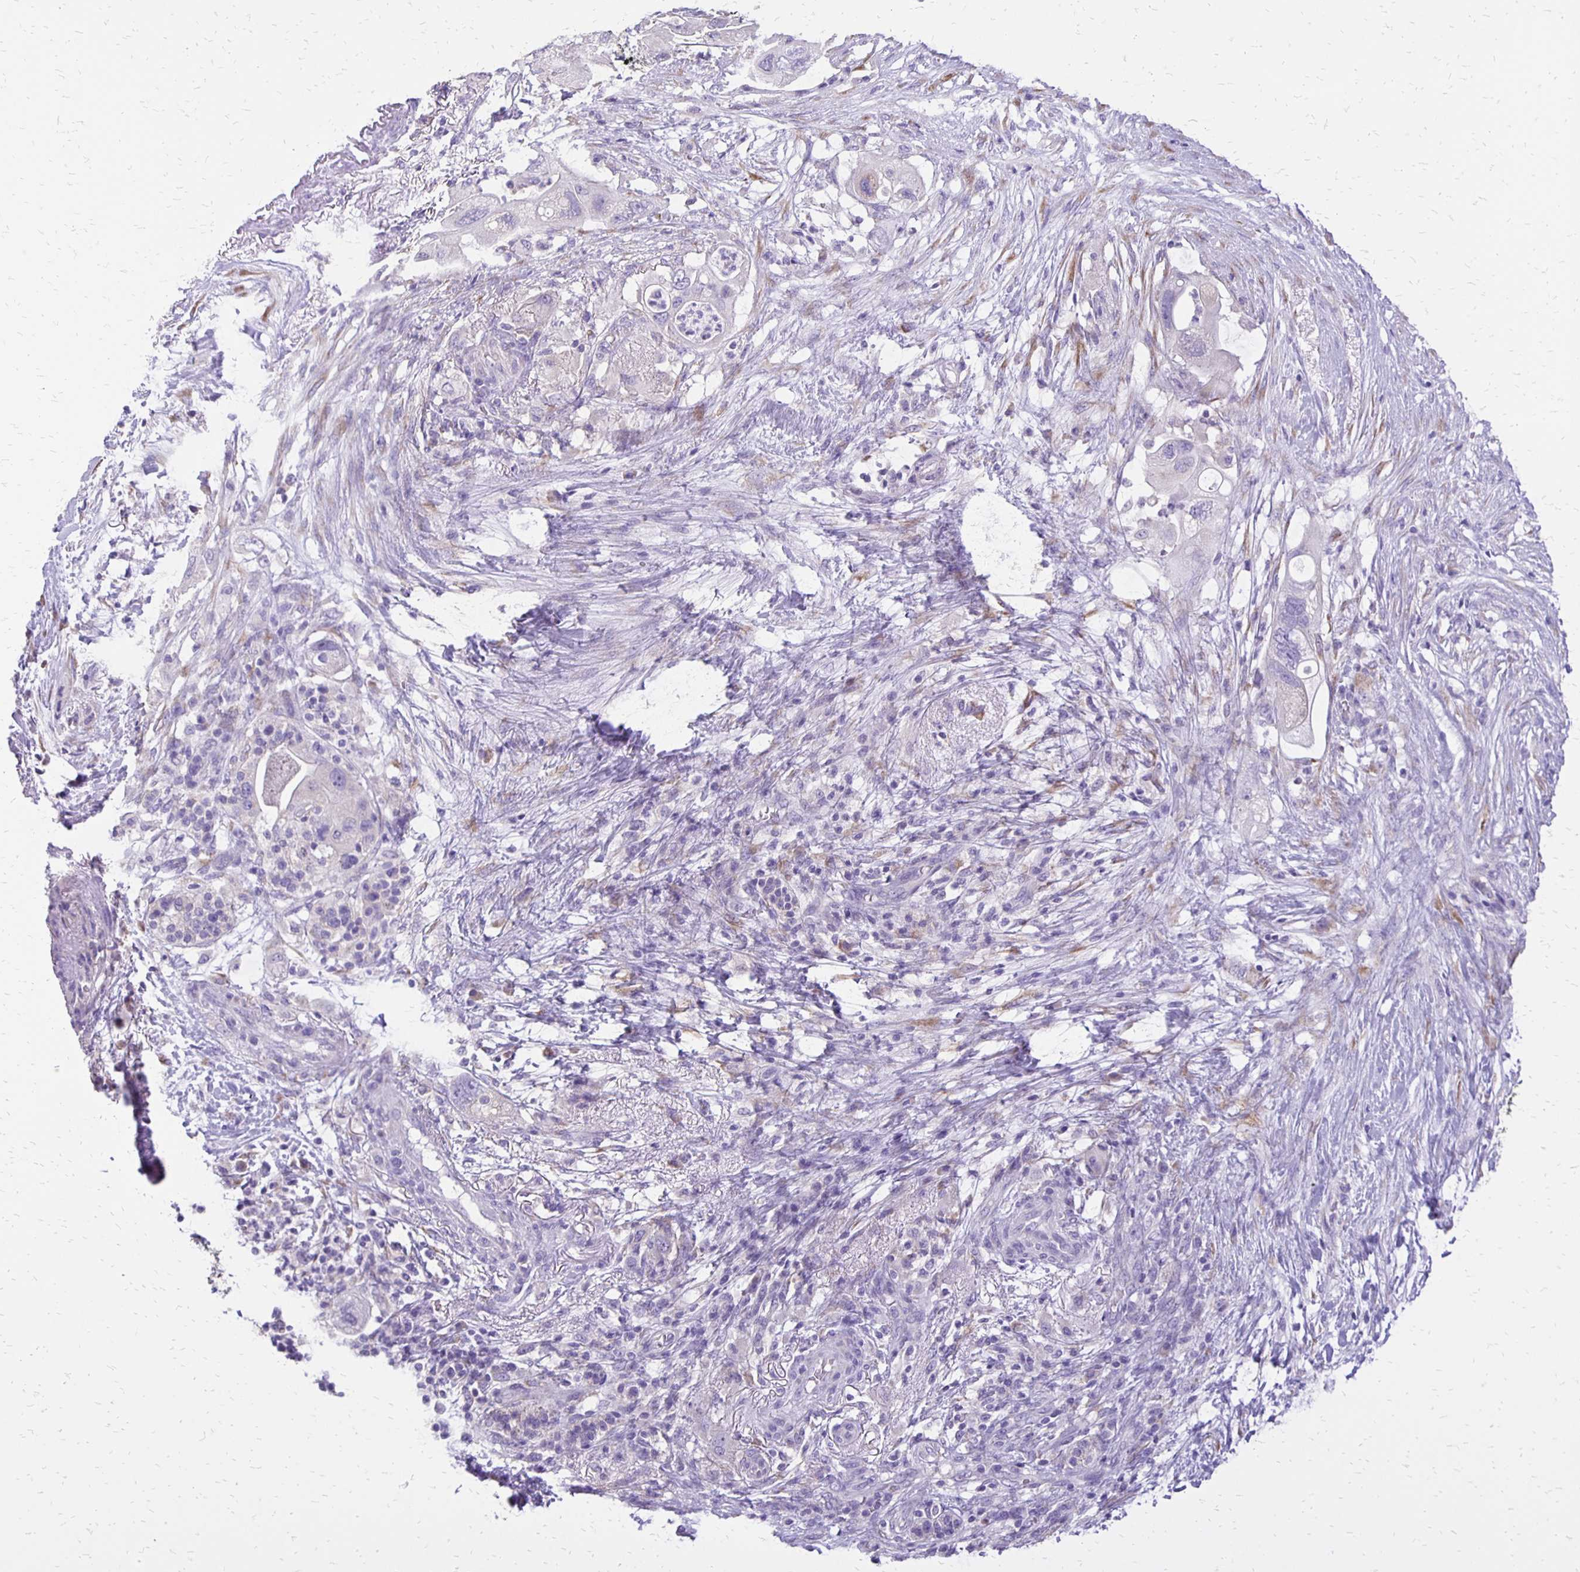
{"staining": {"intensity": "negative", "quantity": "none", "location": "none"}, "tissue": "pancreatic cancer", "cell_type": "Tumor cells", "image_type": "cancer", "snomed": [{"axis": "morphology", "description": "Adenocarcinoma, NOS"}, {"axis": "topography", "description": "Pancreas"}], "caption": "Tumor cells show no significant expression in pancreatic cancer.", "gene": "ANKRD45", "patient": {"sex": "female", "age": 72}}